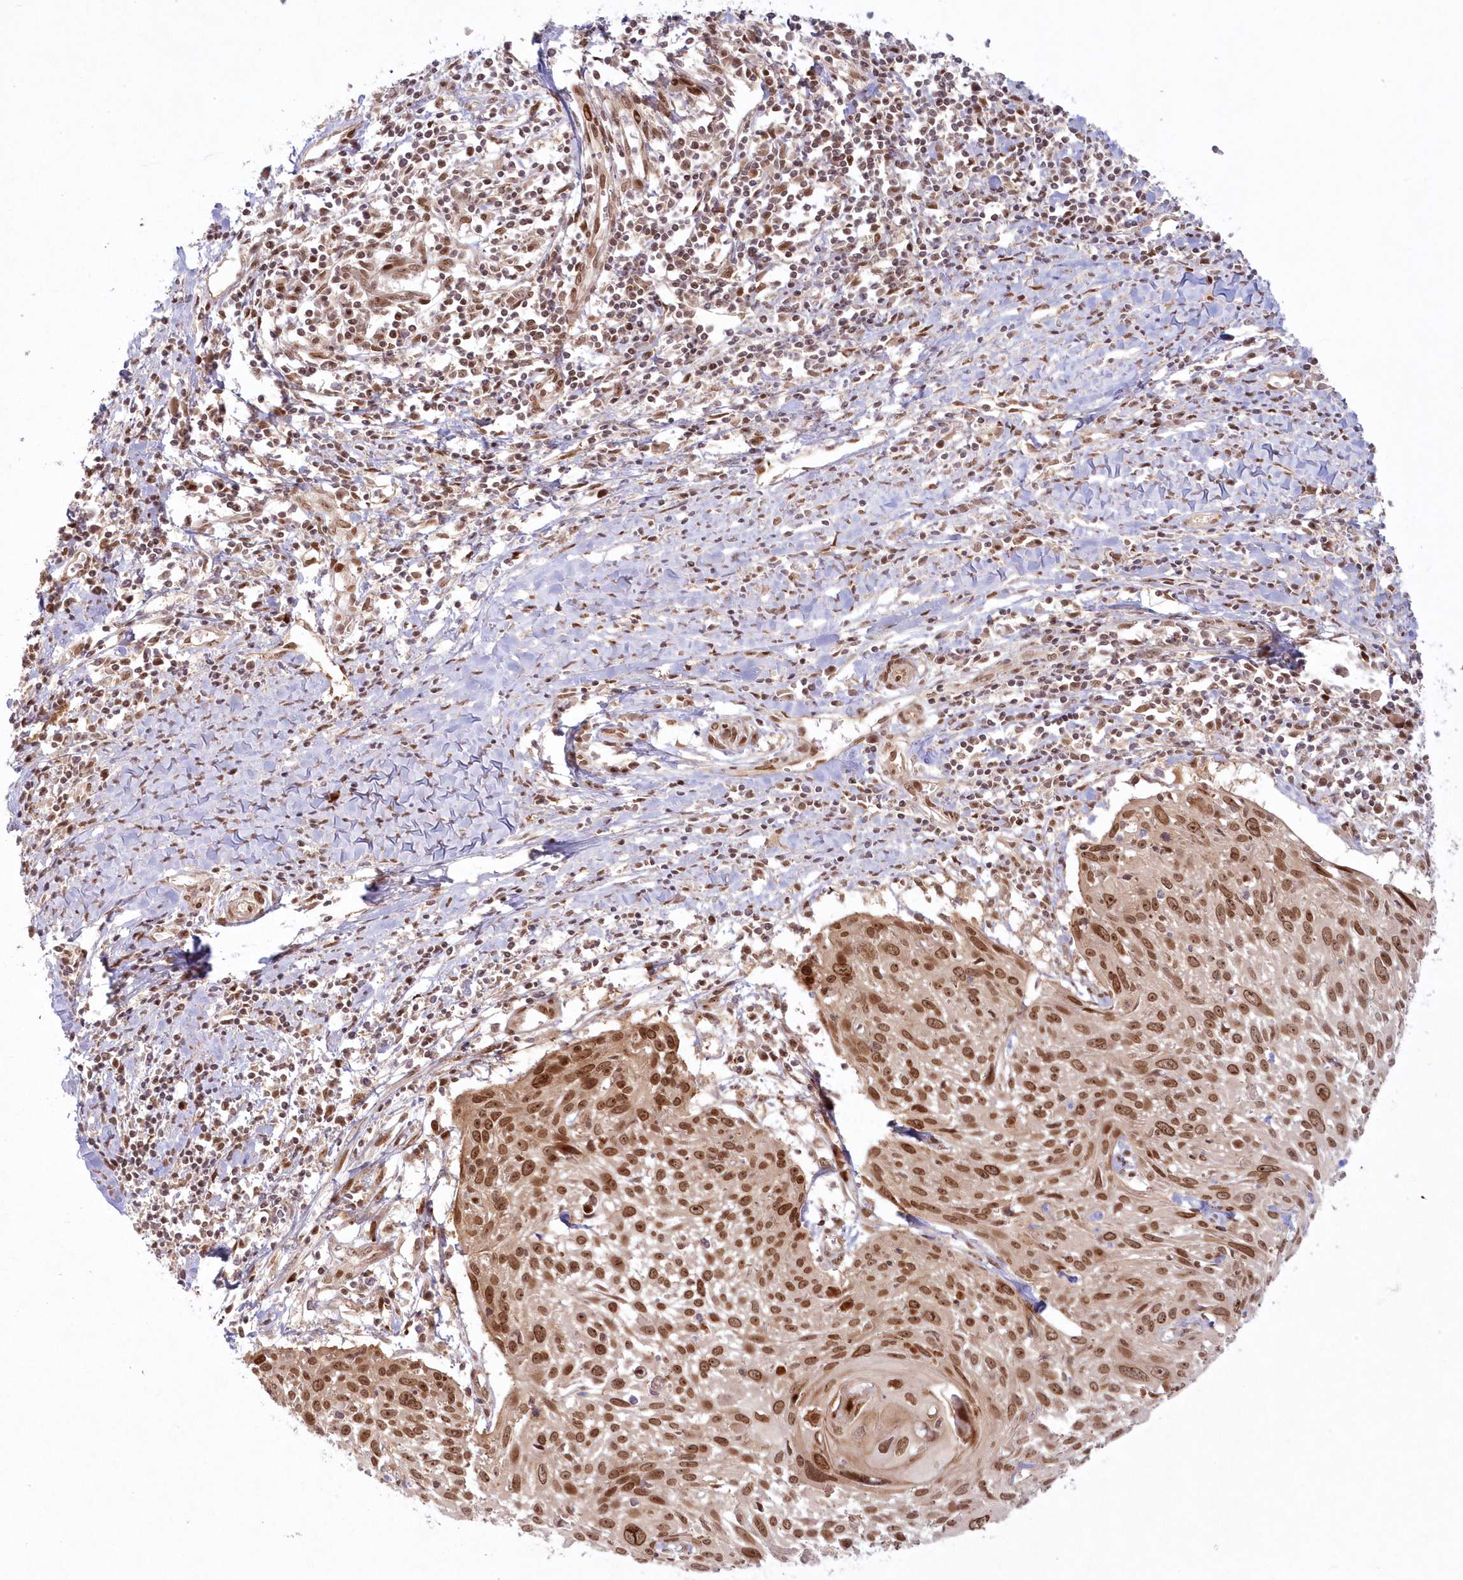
{"staining": {"intensity": "moderate", "quantity": ">75%", "location": "nuclear"}, "tissue": "cervical cancer", "cell_type": "Tumor cells", "image_type": "cancer", "snomed": [{"axis": "morphology", "description": "Squamous cell carcinoma, NOS"}, {"axis": "topography", "description": "Cervix"}], "caption": "Squamous cell carcinoma (cervical) stained with DAB immunohistochemistry (IHC) shows medium levels of moderate nuclear positivity in about >75% of tumor cells.", "gene": "TOGARAM2", "patient": {"sex": "female", "age": 51}}